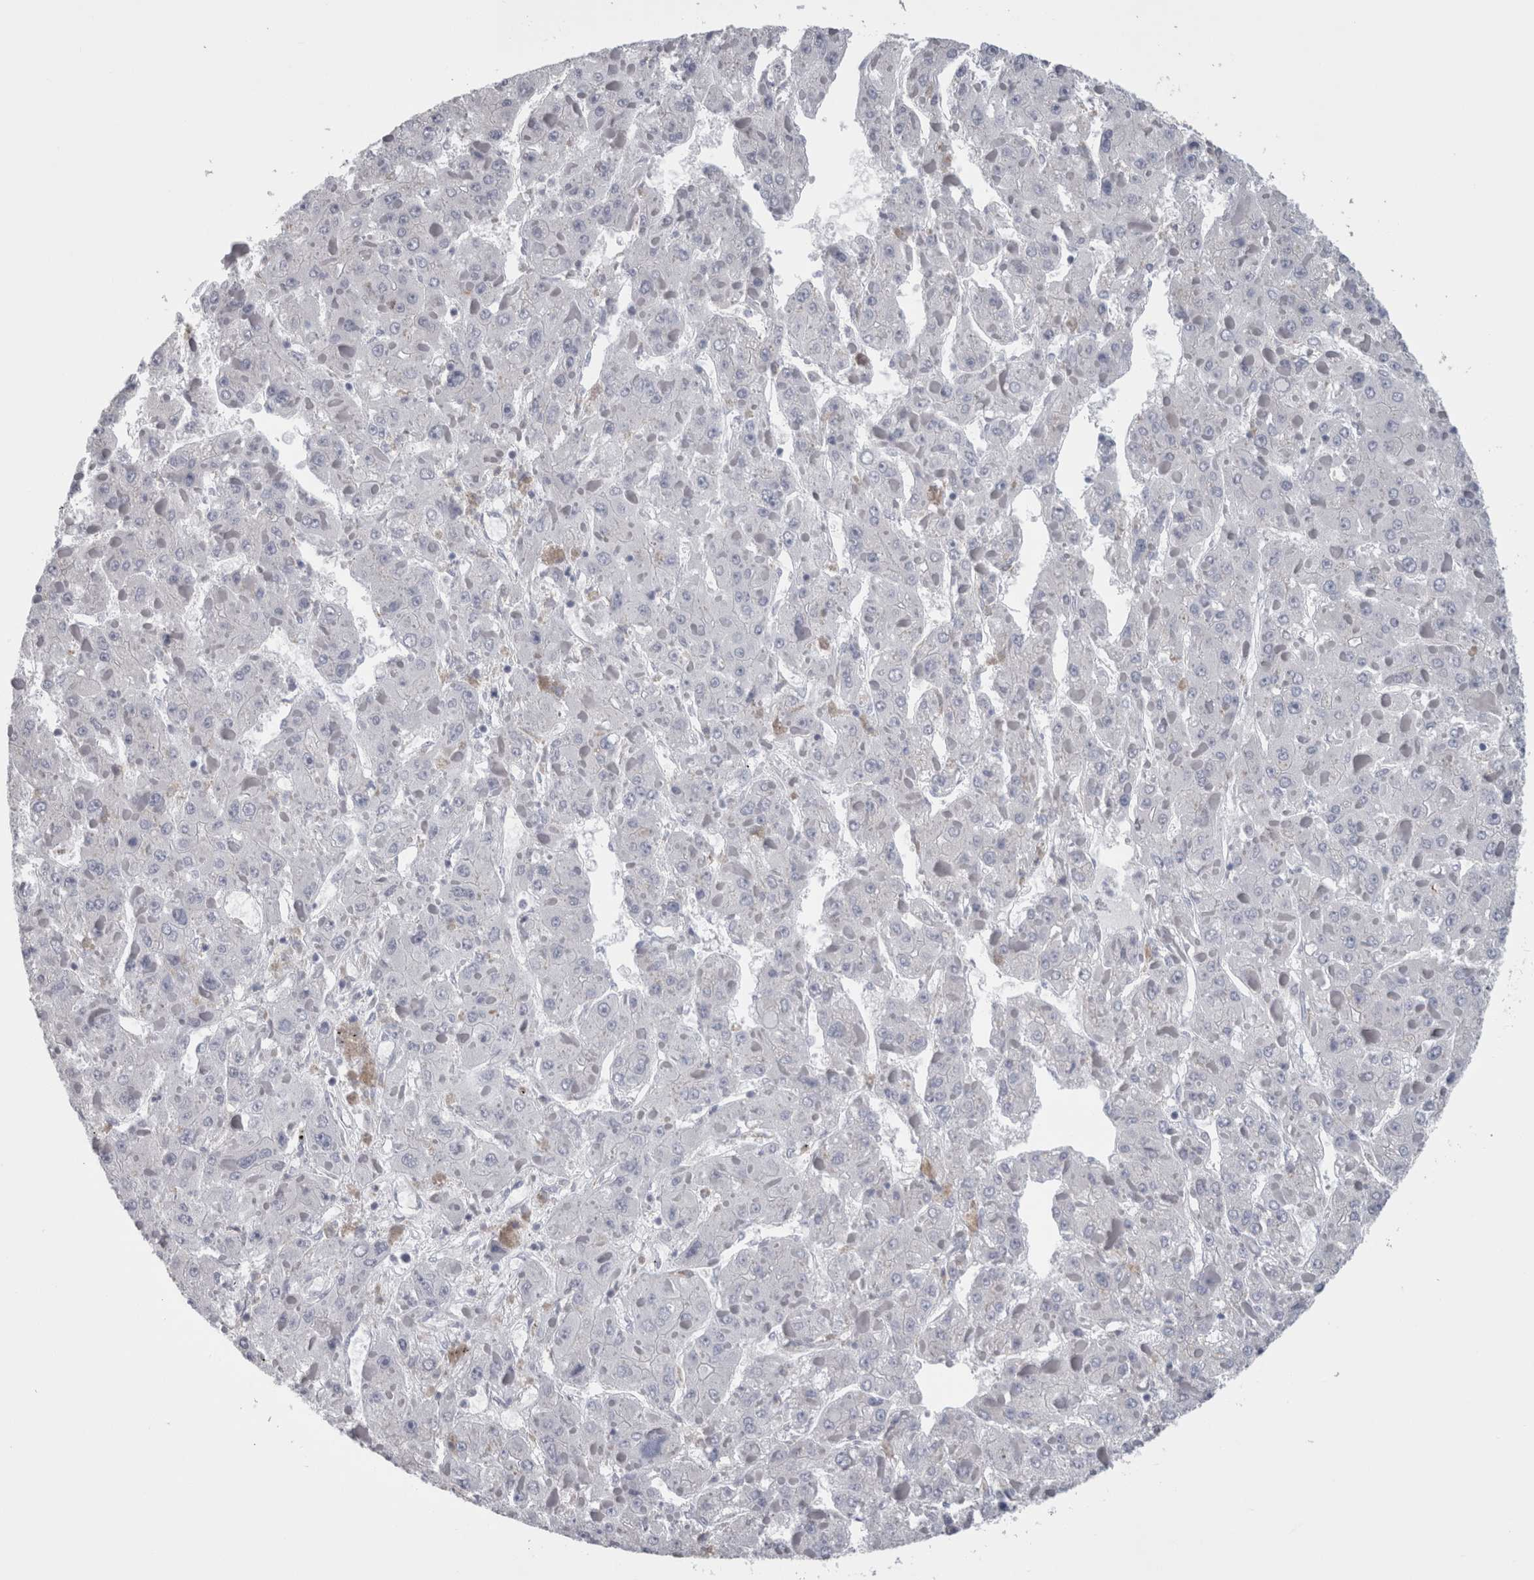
{"staining": {"intensity": "negative", "quantity": "none", "location": "none"}, "tissue": "liver cancer", "cell_type": "Tumor cells", "image_type": "cancer", "snomed": [{"axis": "morphology", "description": "Carcinoma, Hepatocellular, NOS"}, {"axis": "topography", "description": "Liver"}], "caption": "The IHC histopathology image has no significant positivity in tumor cells of liver cancer tissue.", "gene": "GDAP1", "patient": {"sex": "female", "age": 73}}